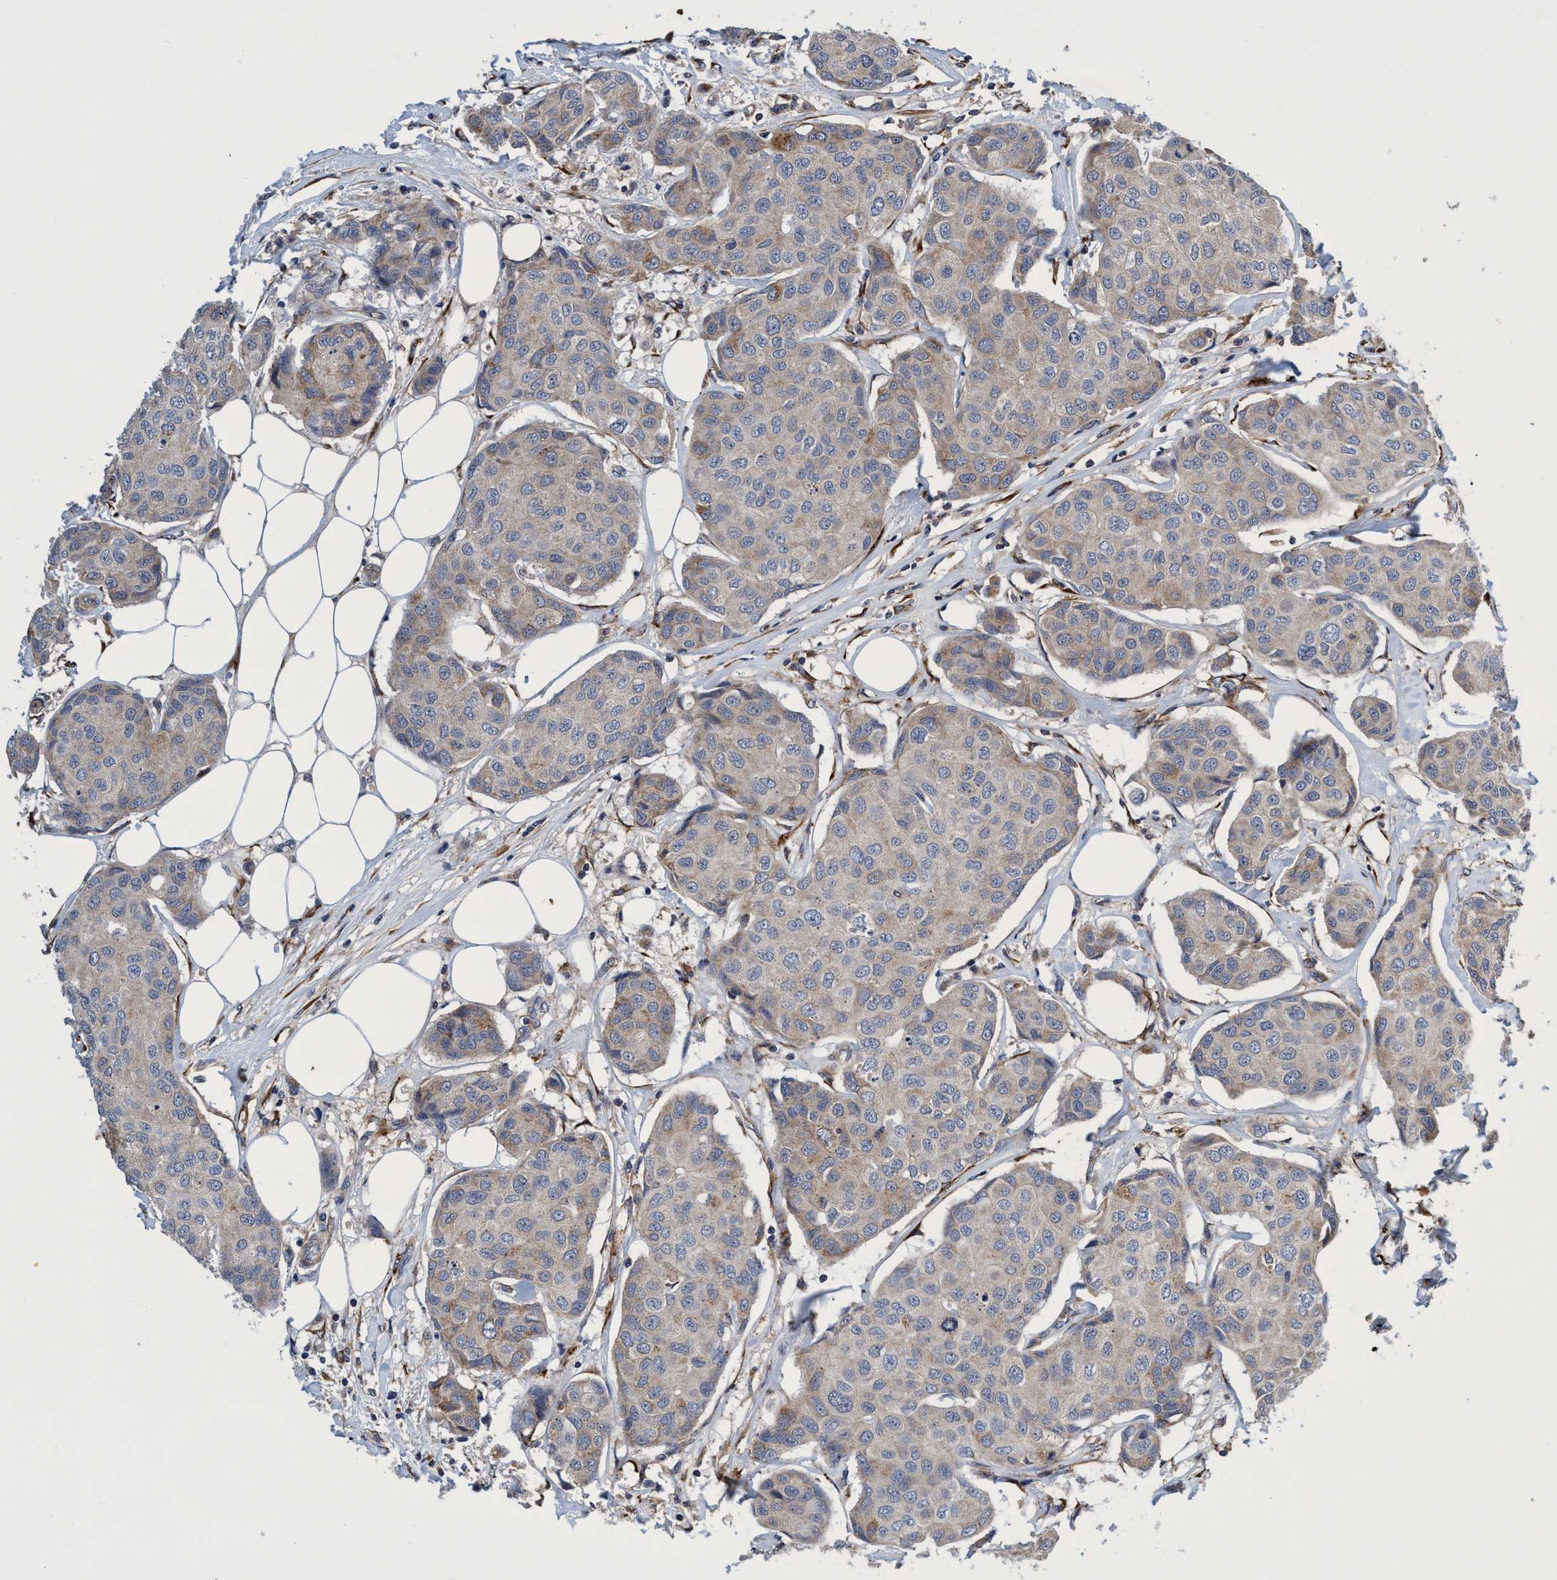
{"staining": {"intensity": "weak", "quantity": "25%-75%", "location": "cytoplasmic/membranous"}, "tissue": "breast cancer", "cell_type": "Tumor cells", "image_type": "cancer", "snomed": [{"axis": "morphology", "description": "Duct carcinoma"}, {"axis": "topography", "description": "Breast"}], "caption": "Brown immunohistochemical staining in breast cancer demonstrates weak cytoplasmic/membranous staining in approximately 25%-75% of tumor cells. The staining is performed using DAB brown chromogen to label protein expression. The nuclei are counter-stained blue using hematoxylin.", "gene": "CALCOCO2", "patient": {"sex": "female", "age": 80}}